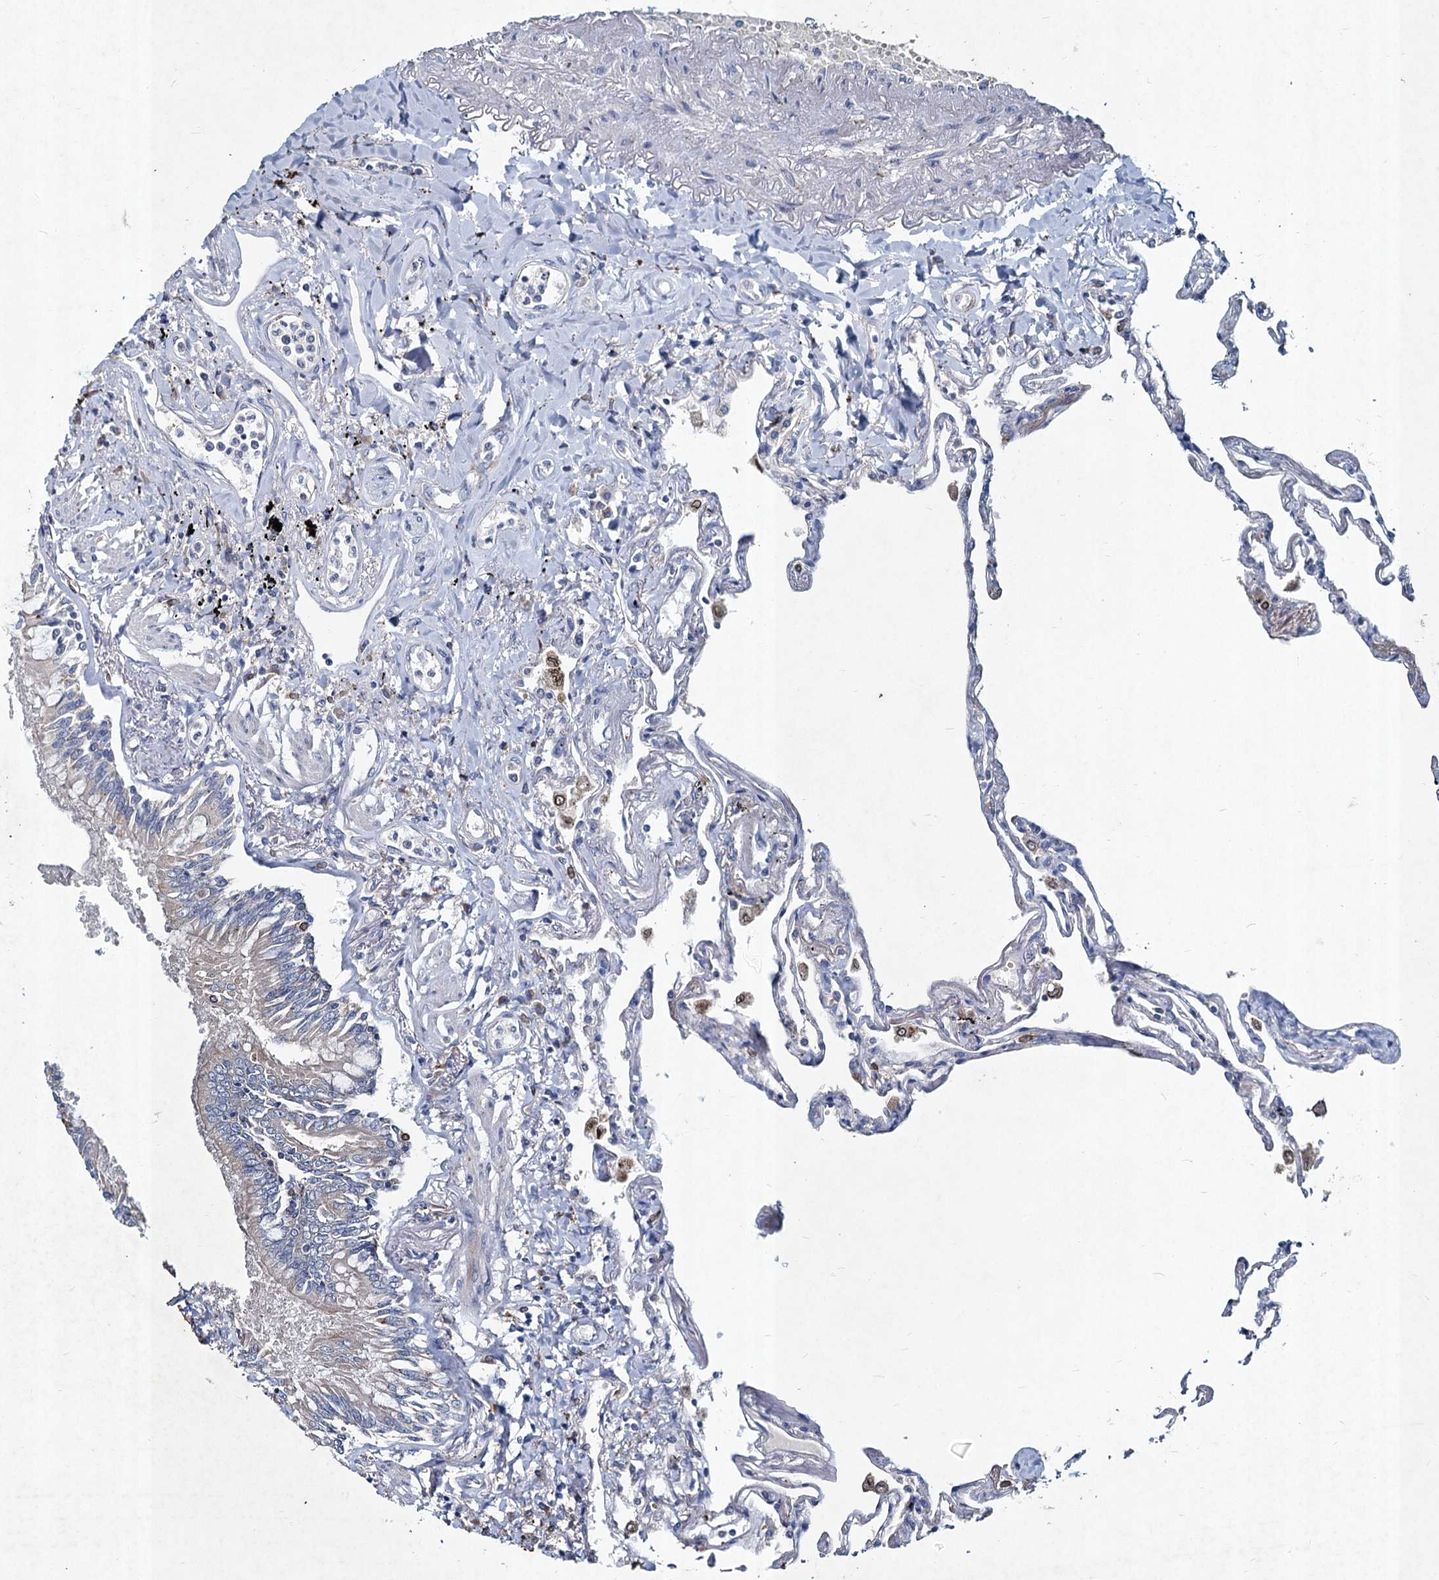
{"staining": {"intensity": "negative", "quantity": "none", "location": "none"}, "tissue": "lung", "cell_type": "Alveolar cells", "image_type": "normal", "snomed": [{"axis": "morphology", "description": "Normal tissue, NOS"}, {"axis": "topography", "description": "Lung"}], "caption": "IHC photomicrograph of normal lung: lung stained with DAB exhibits no significant protein positivity in alveolar cells. Nuclei are stained in blue.", "gene": "TMX2", "patient": {"sex": "female", "age": 67}}